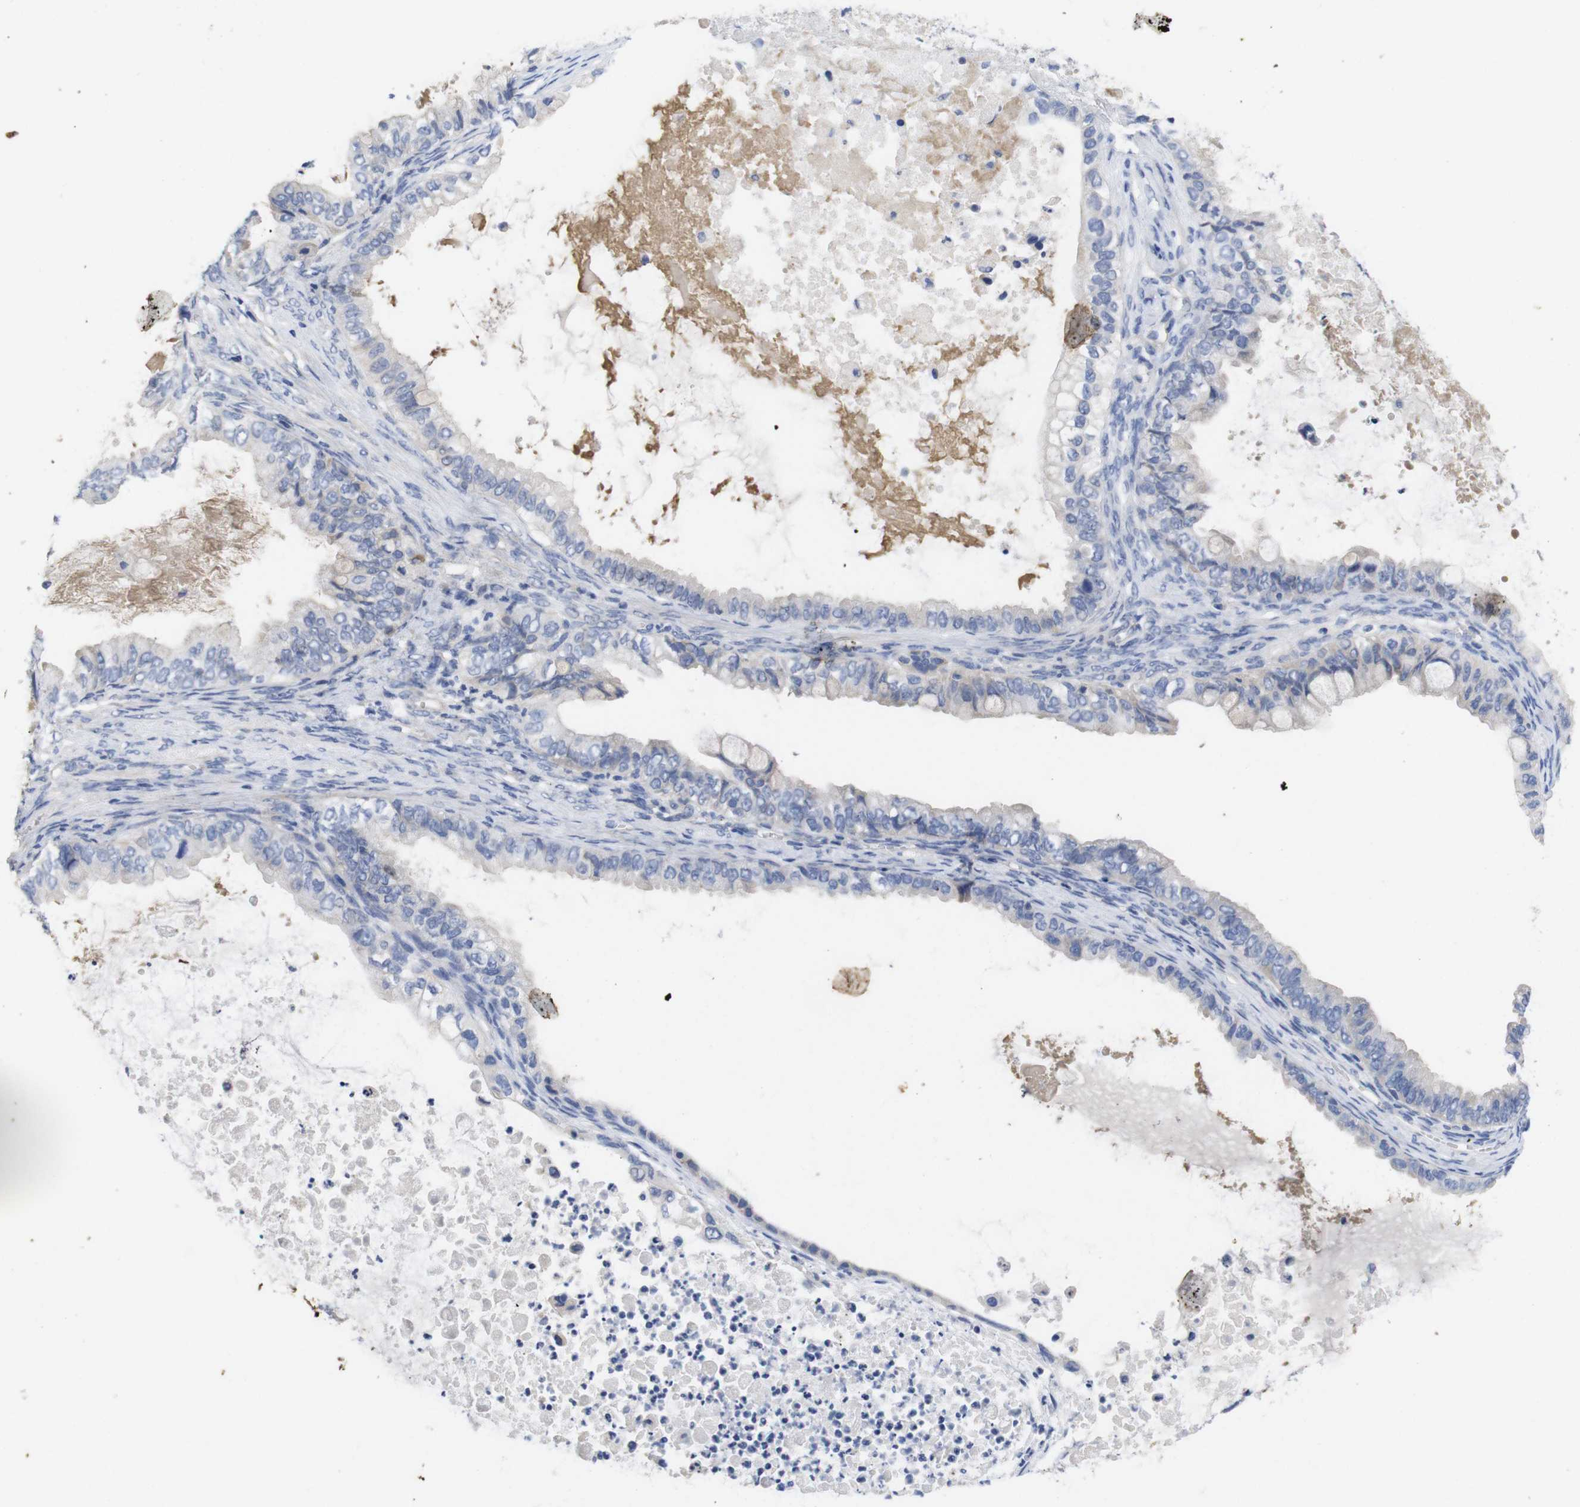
{"staining": {"intensity": "weak", "quantity": "<25%", "location": "cytoplasmic/membranous"}, "tissue": "ovarian cancer", "cell_type": "Tumor cells", "image_type": "cancer", "snomed": [{"axis": "morphology", "description": "Cystadenocarcinoma, mucinous, NOS"}, {"axis": "topography", "description": "Ovary"}], "caption": "Tumor cells show no significant protein staining in mucinous cystadenocarcinoma (ovarian).", "gene": "TNNI3", "patient": {"sex": "female", "age": 80}}